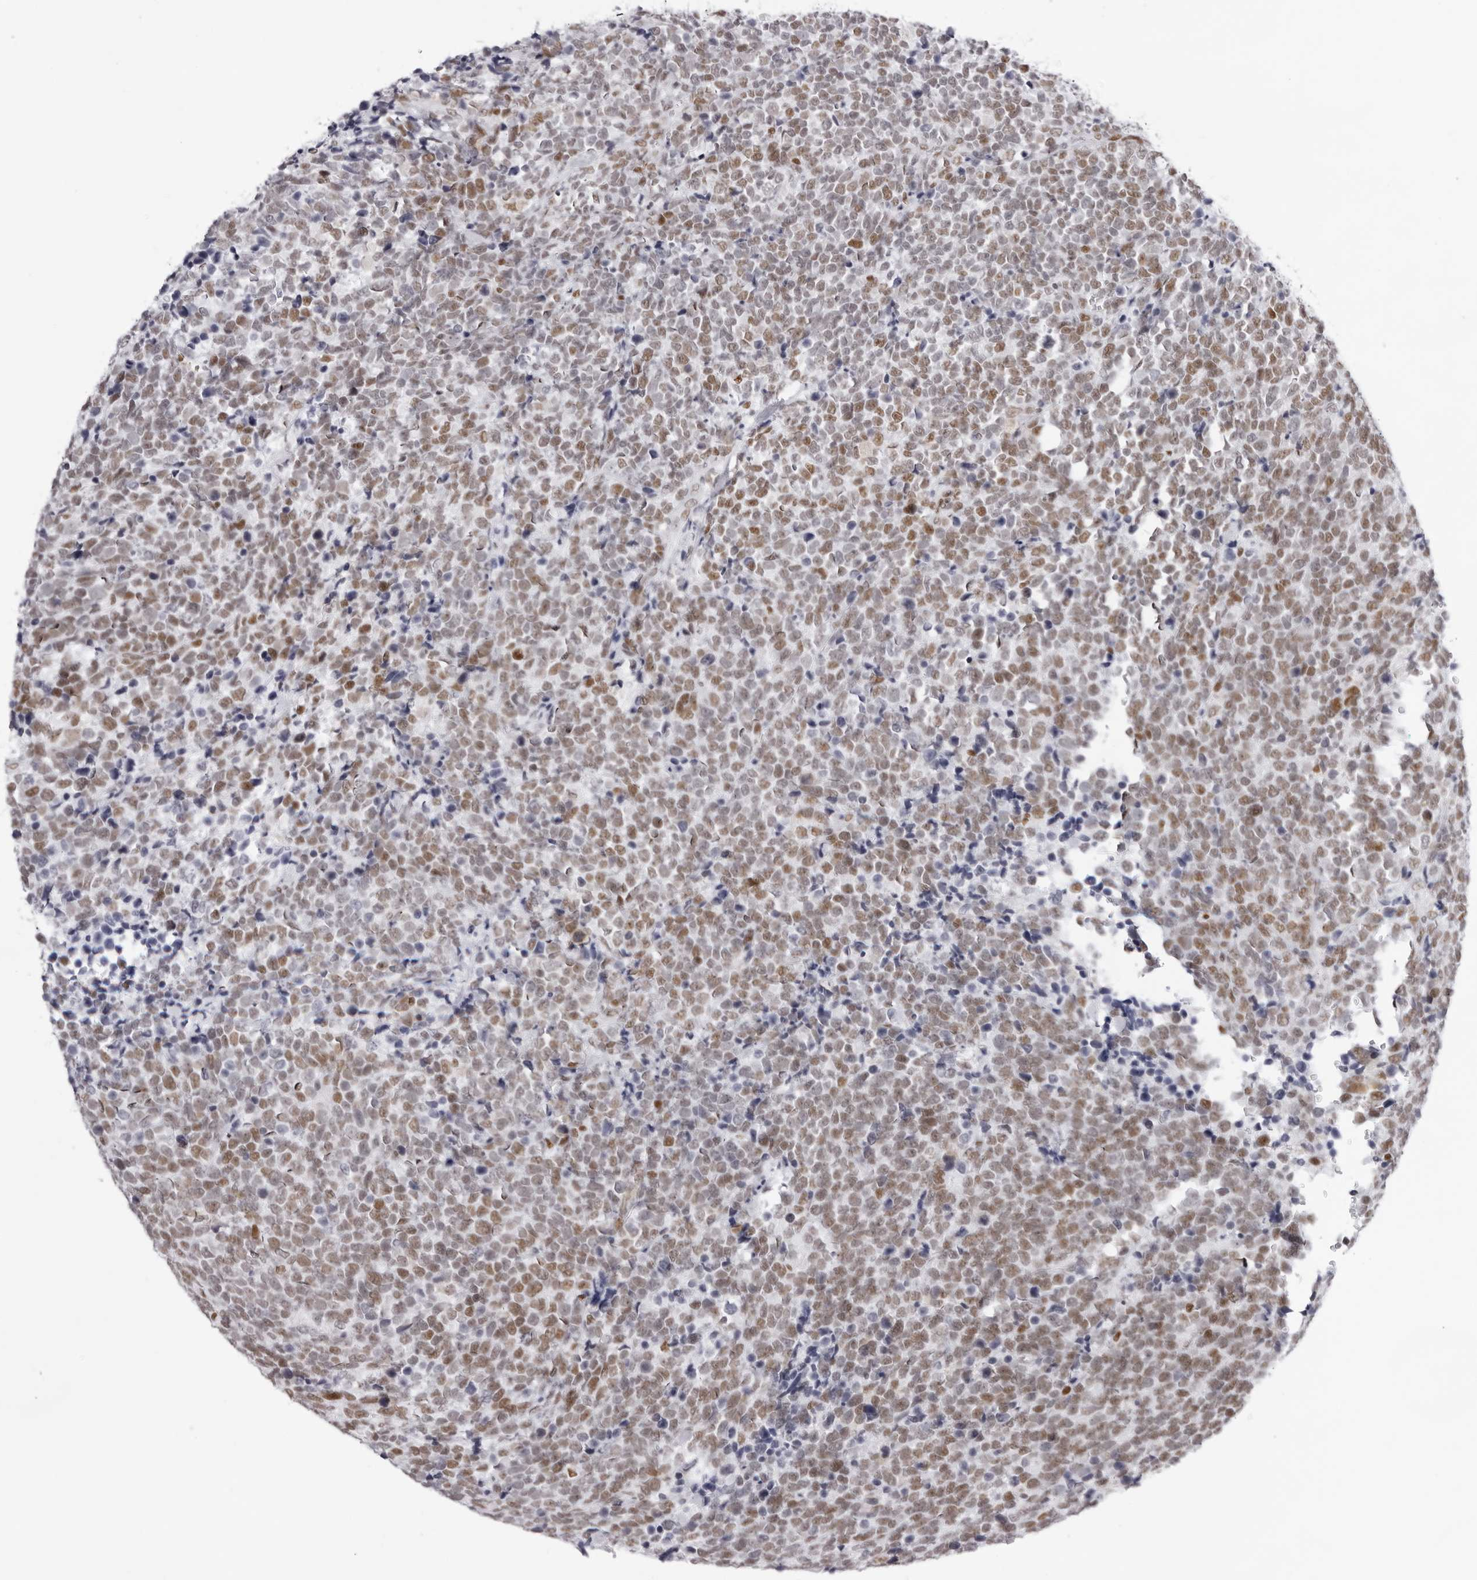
{"staining": {"intensity": "moderate", "quantity": ">75%", "location": "nuclear"}, "tissue": "urothelial cancer", "cell_type": "Tumor cells", "image_type": "cancer", "snomed": [{"axis": "morphology", "description": "Urothelial carcinoma, High grade"}, {"axis": "topography", "description": "Urinary bladder"}], "caption": "Approximately >75% of tumor cells in urothelial cancer demonstrate moderate nuclear protein staining as visualized by brown immunohistochemical staining.", "gene": "IRF2BP2", "patient": {"sex": "female", "age": 82}}